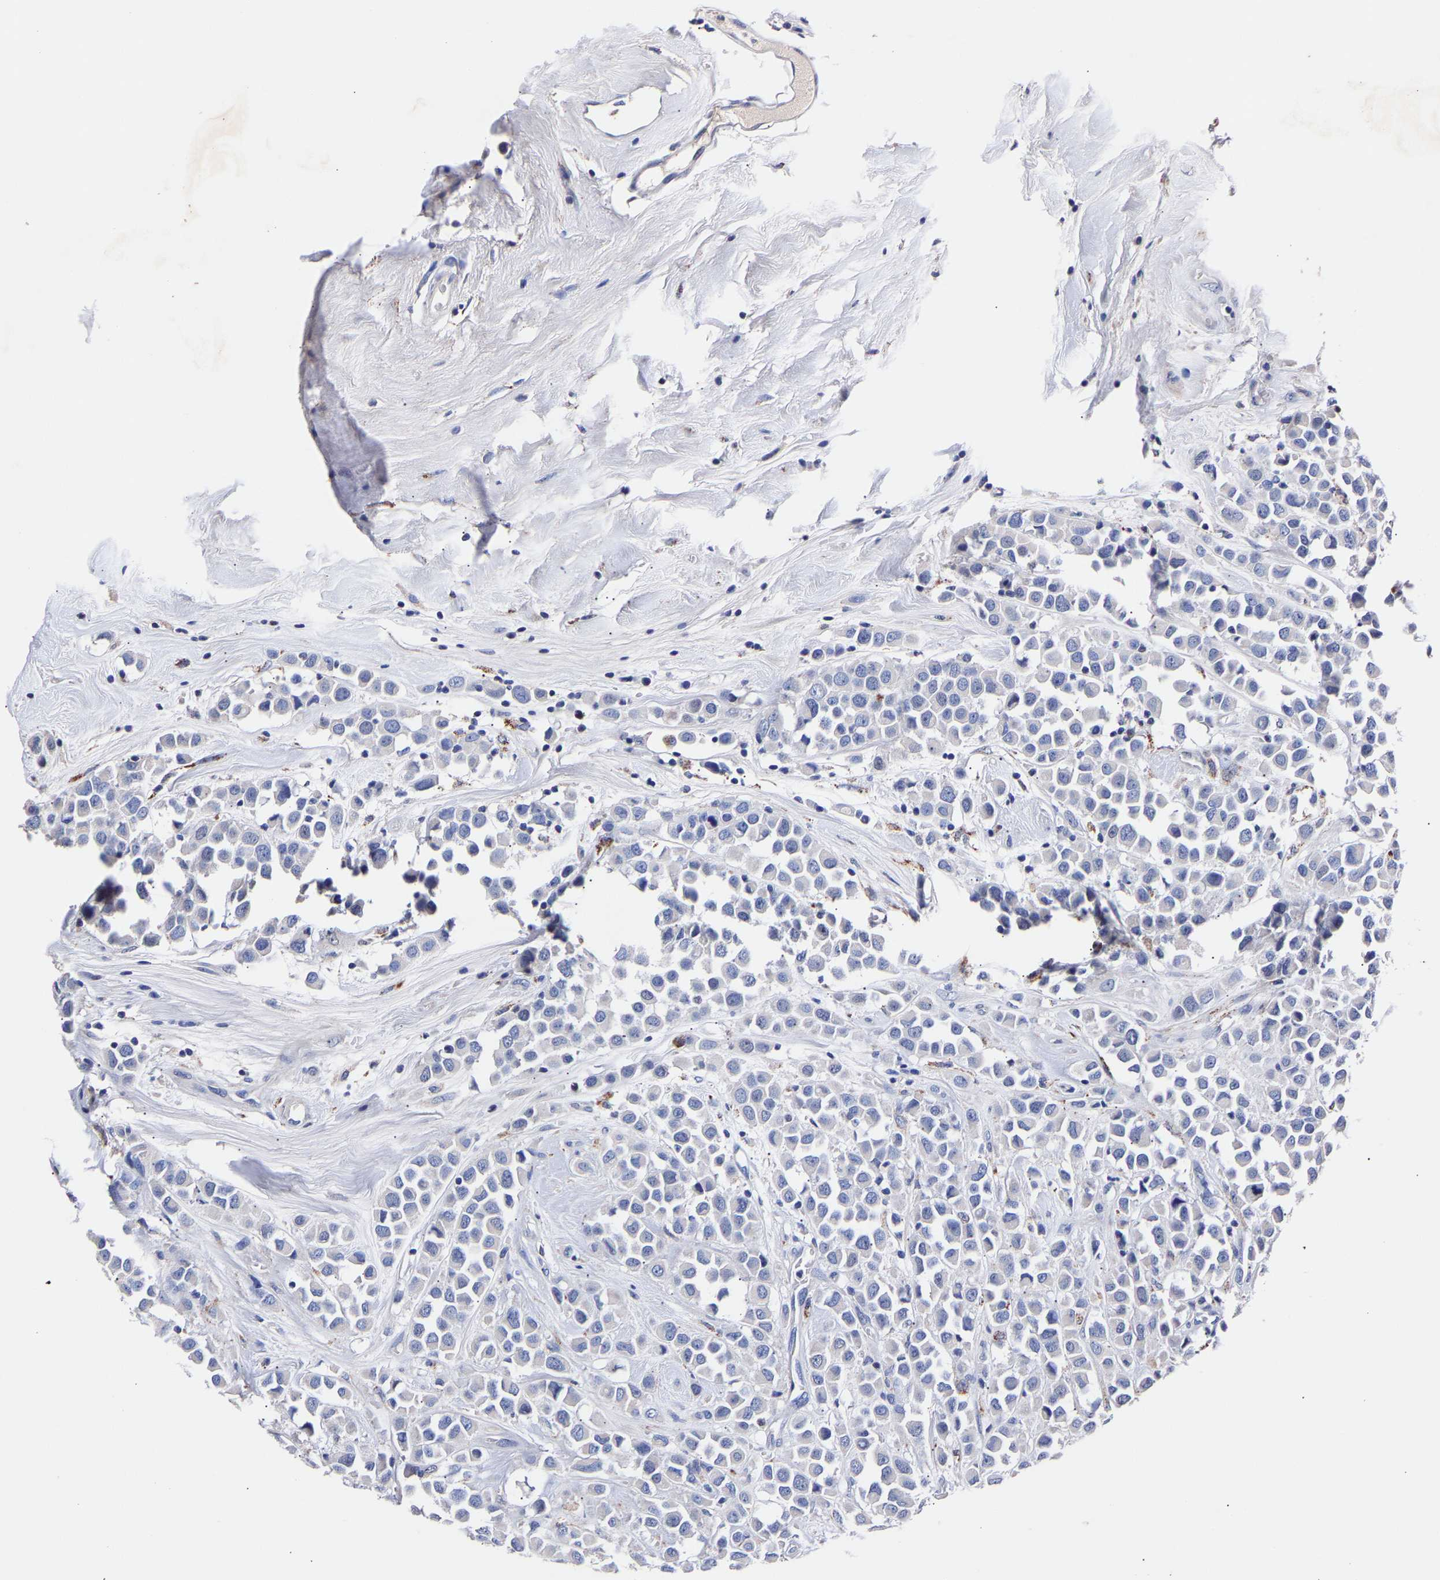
{"staining": {"intensity": "negative", "quantity": "none", "location": "none"}, "tissue": "breast cancer", "cell_type": "Tumor cells", "image_type": "cancer", "snomed": [{"axis": "morphology", "description": "Duct carcinoma"}, {"axis": "topography", "description": "Breast"}], "caption": "This is an IHC histopathology image of breast invasive ductal carcinoma. There is no expression in tumor cells.", "gene": "SEM1", "patient": {"sex": "female", "age": 61}}